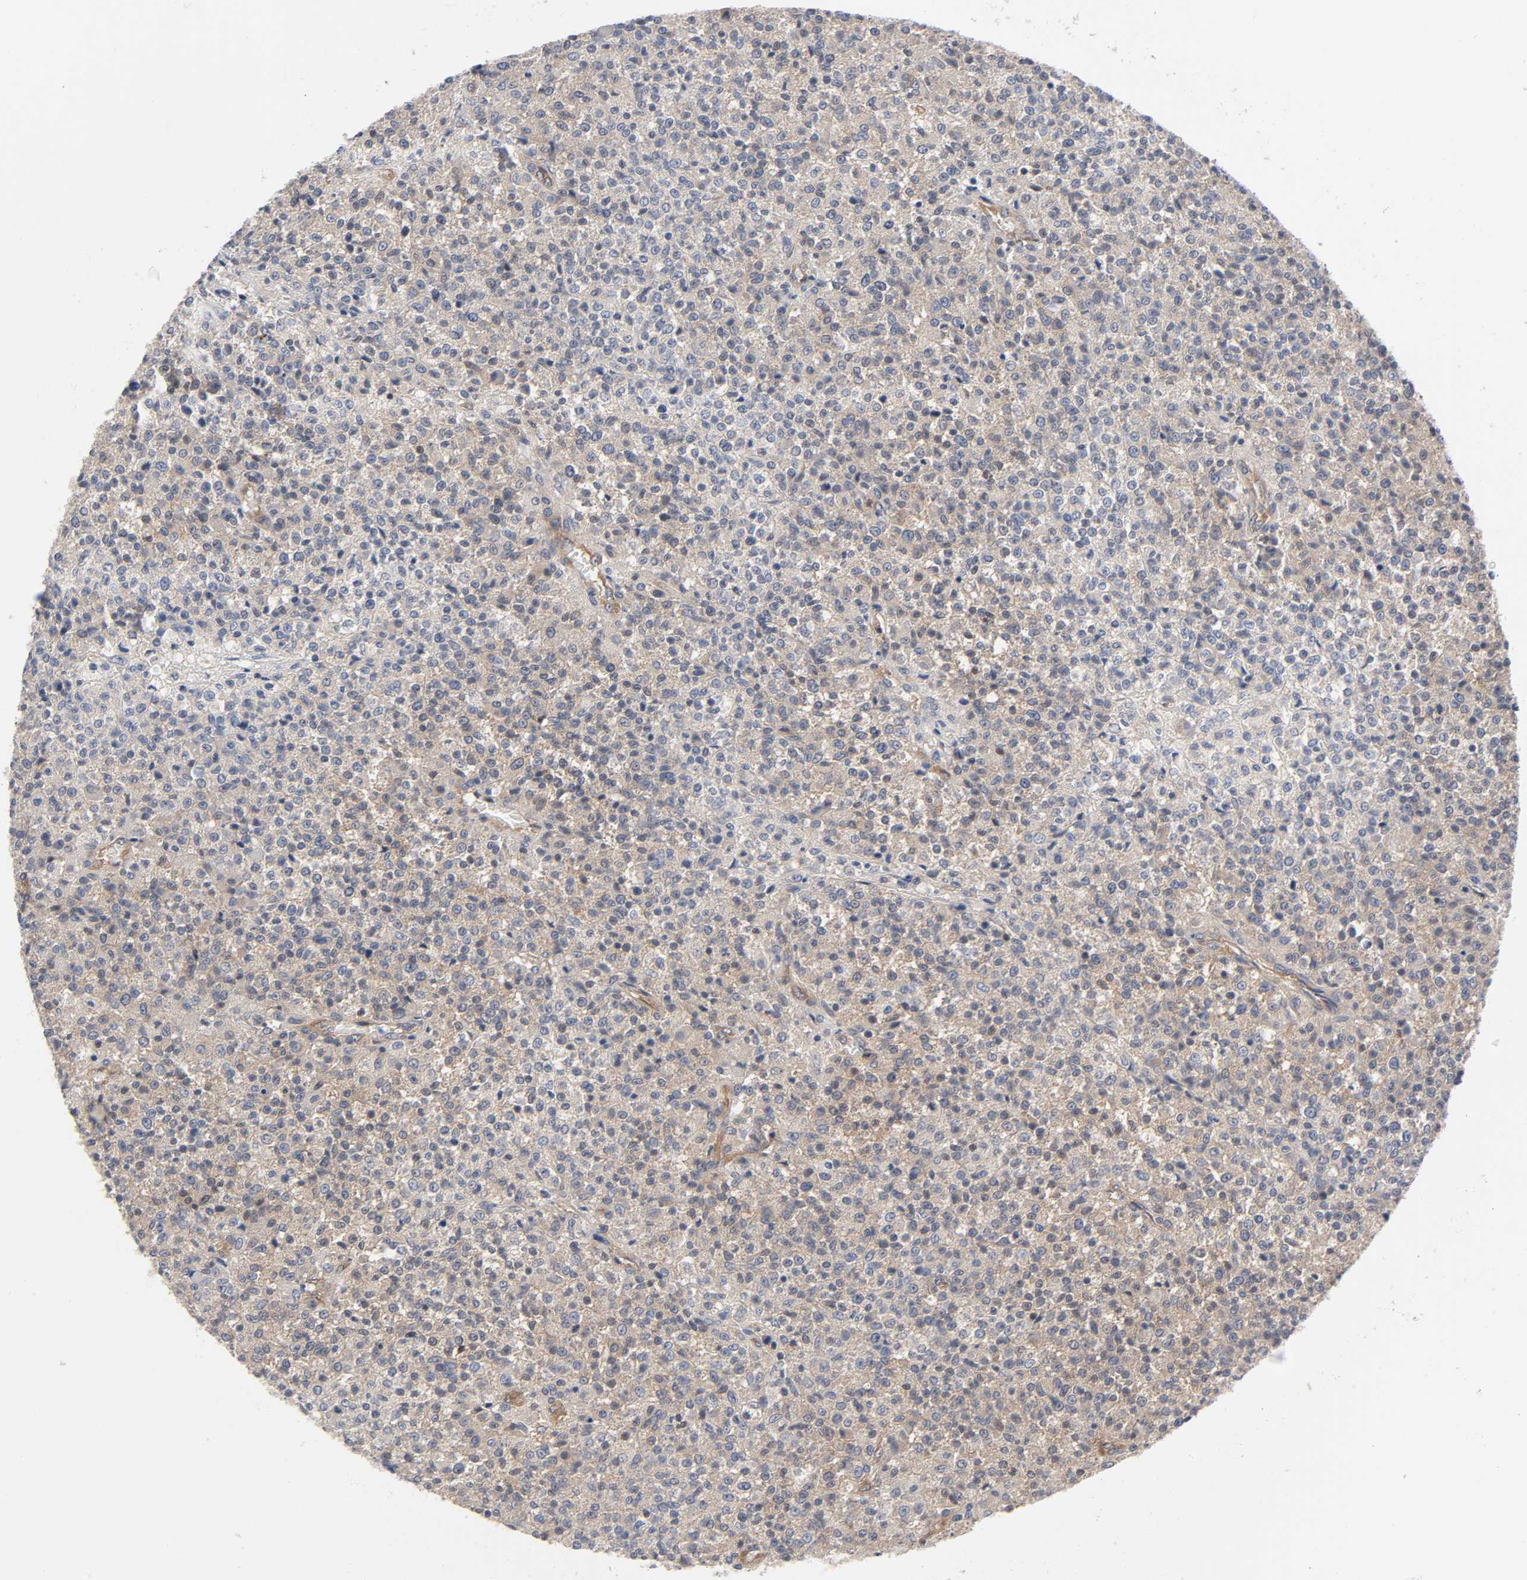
{"staining": {"intensity": "weak", "quantity": ">75%", "location": "cytoplasmic/membranous"}, "tissue": "testis cancer", "cell_type": "Tumor cells", "image_type": "cancer", "snomed": [{"axis": "morphology", "description": "Seminoma, NOS"}, {"axis": "topography", "description": "Testis"}], "caption": "This histopathology image exhibits immunohistochemistry staining of human seminoma (testis), with low weak cytoplasmic/membranous positivity in about >75% of tumor cells.", "gene": "PRKAB1", "patient": {"sex": "male", "age": 59}}